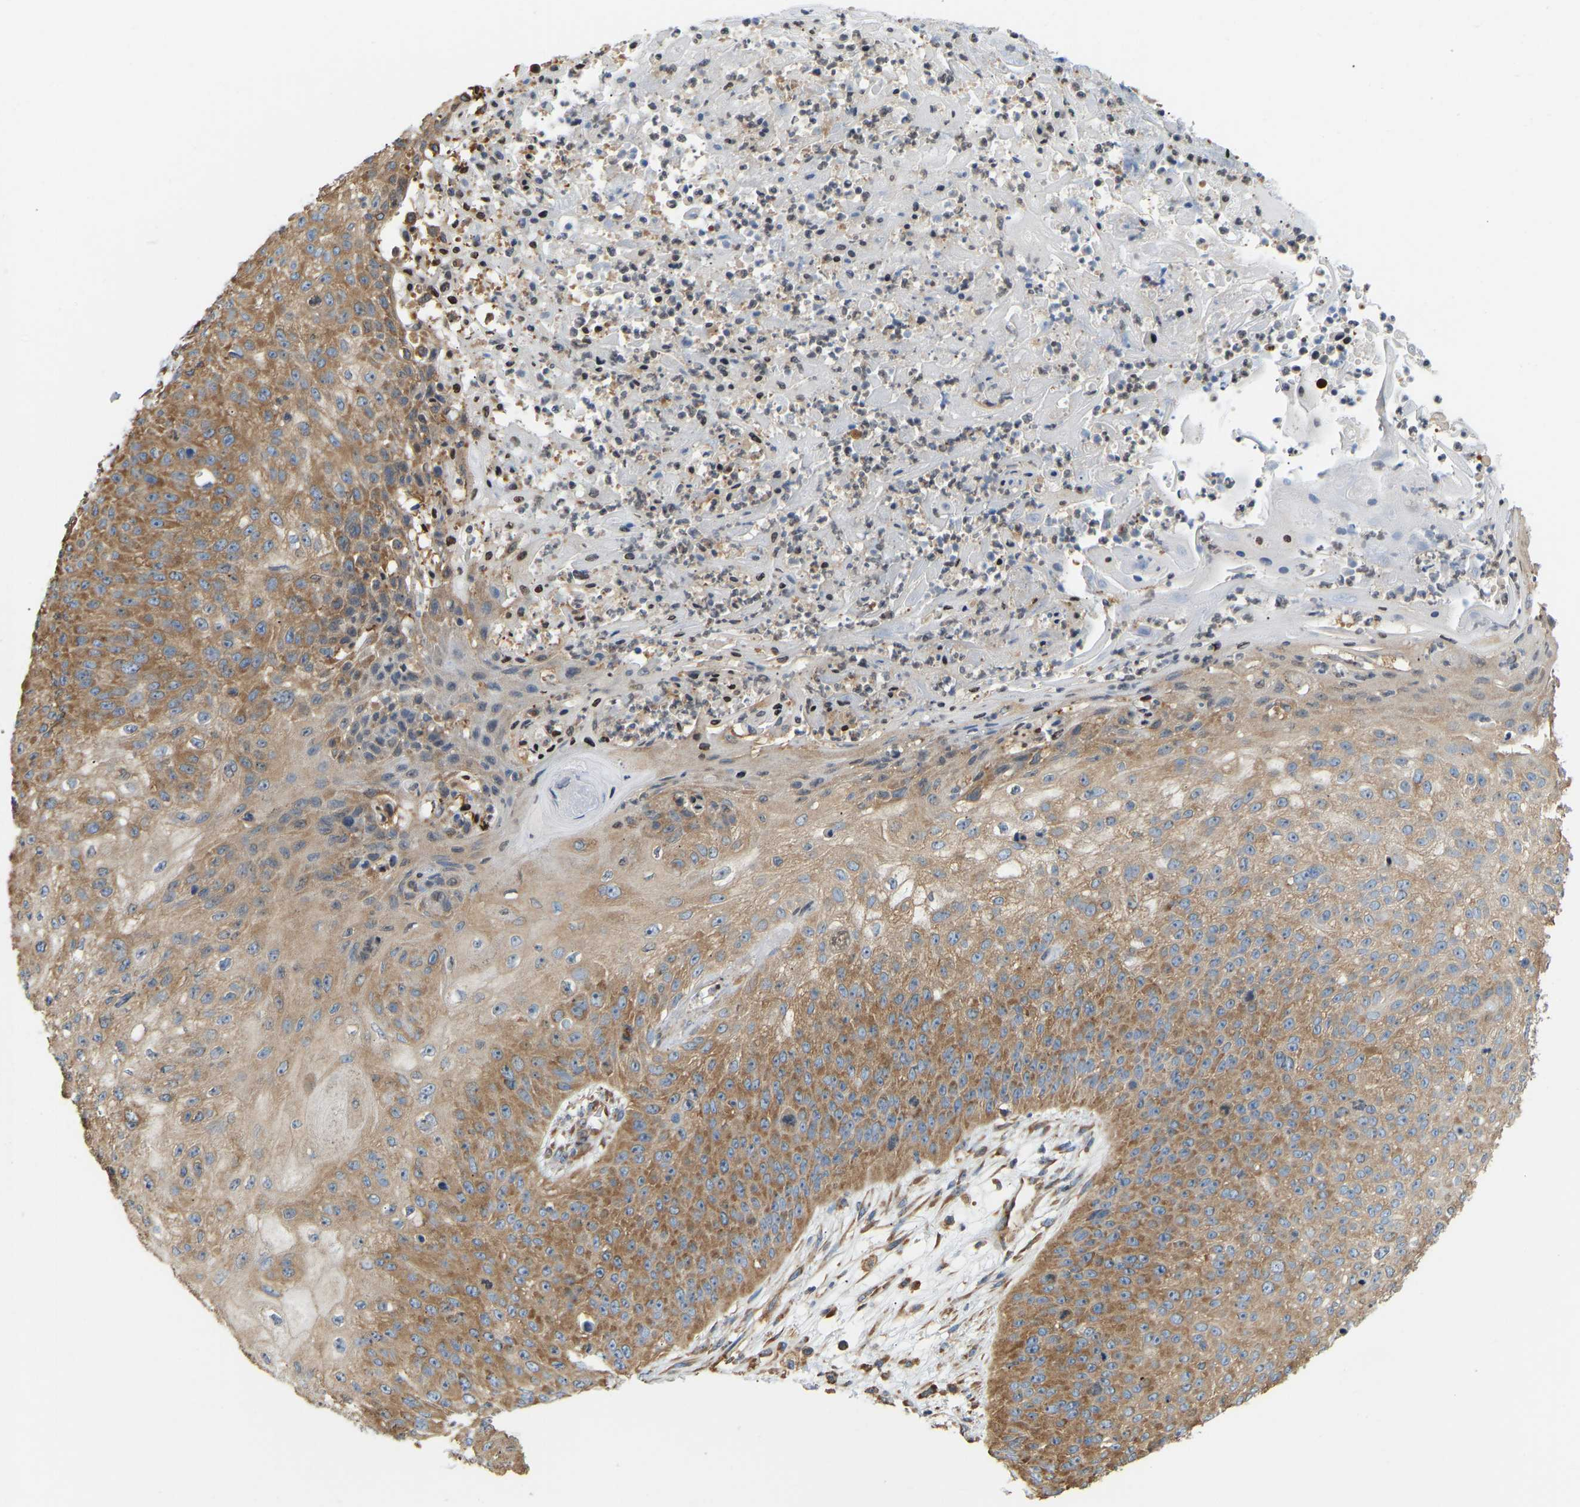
{"staining": {"intensity": "moderate", "quantity": ">75%", "location": "cytoplasmic/membranous"}, "tissue": "skin cancer", "cell_type": "Tumor cells", "image_type": "cancer", "snomed": [{"axis": "morphology", "description": "Squamous cell carcinoma, NOS"}, {"axis": "topography", "description": "Skin"}], "caption": "A medium amount of moderate cytoplasmic/membranous staining is seen in approximately >75% of tumor cells in squamous cell carcinoma (skin) tissue.", "gene": "RPS6KB2", "patient": {"sex": "female", "age": 80}}